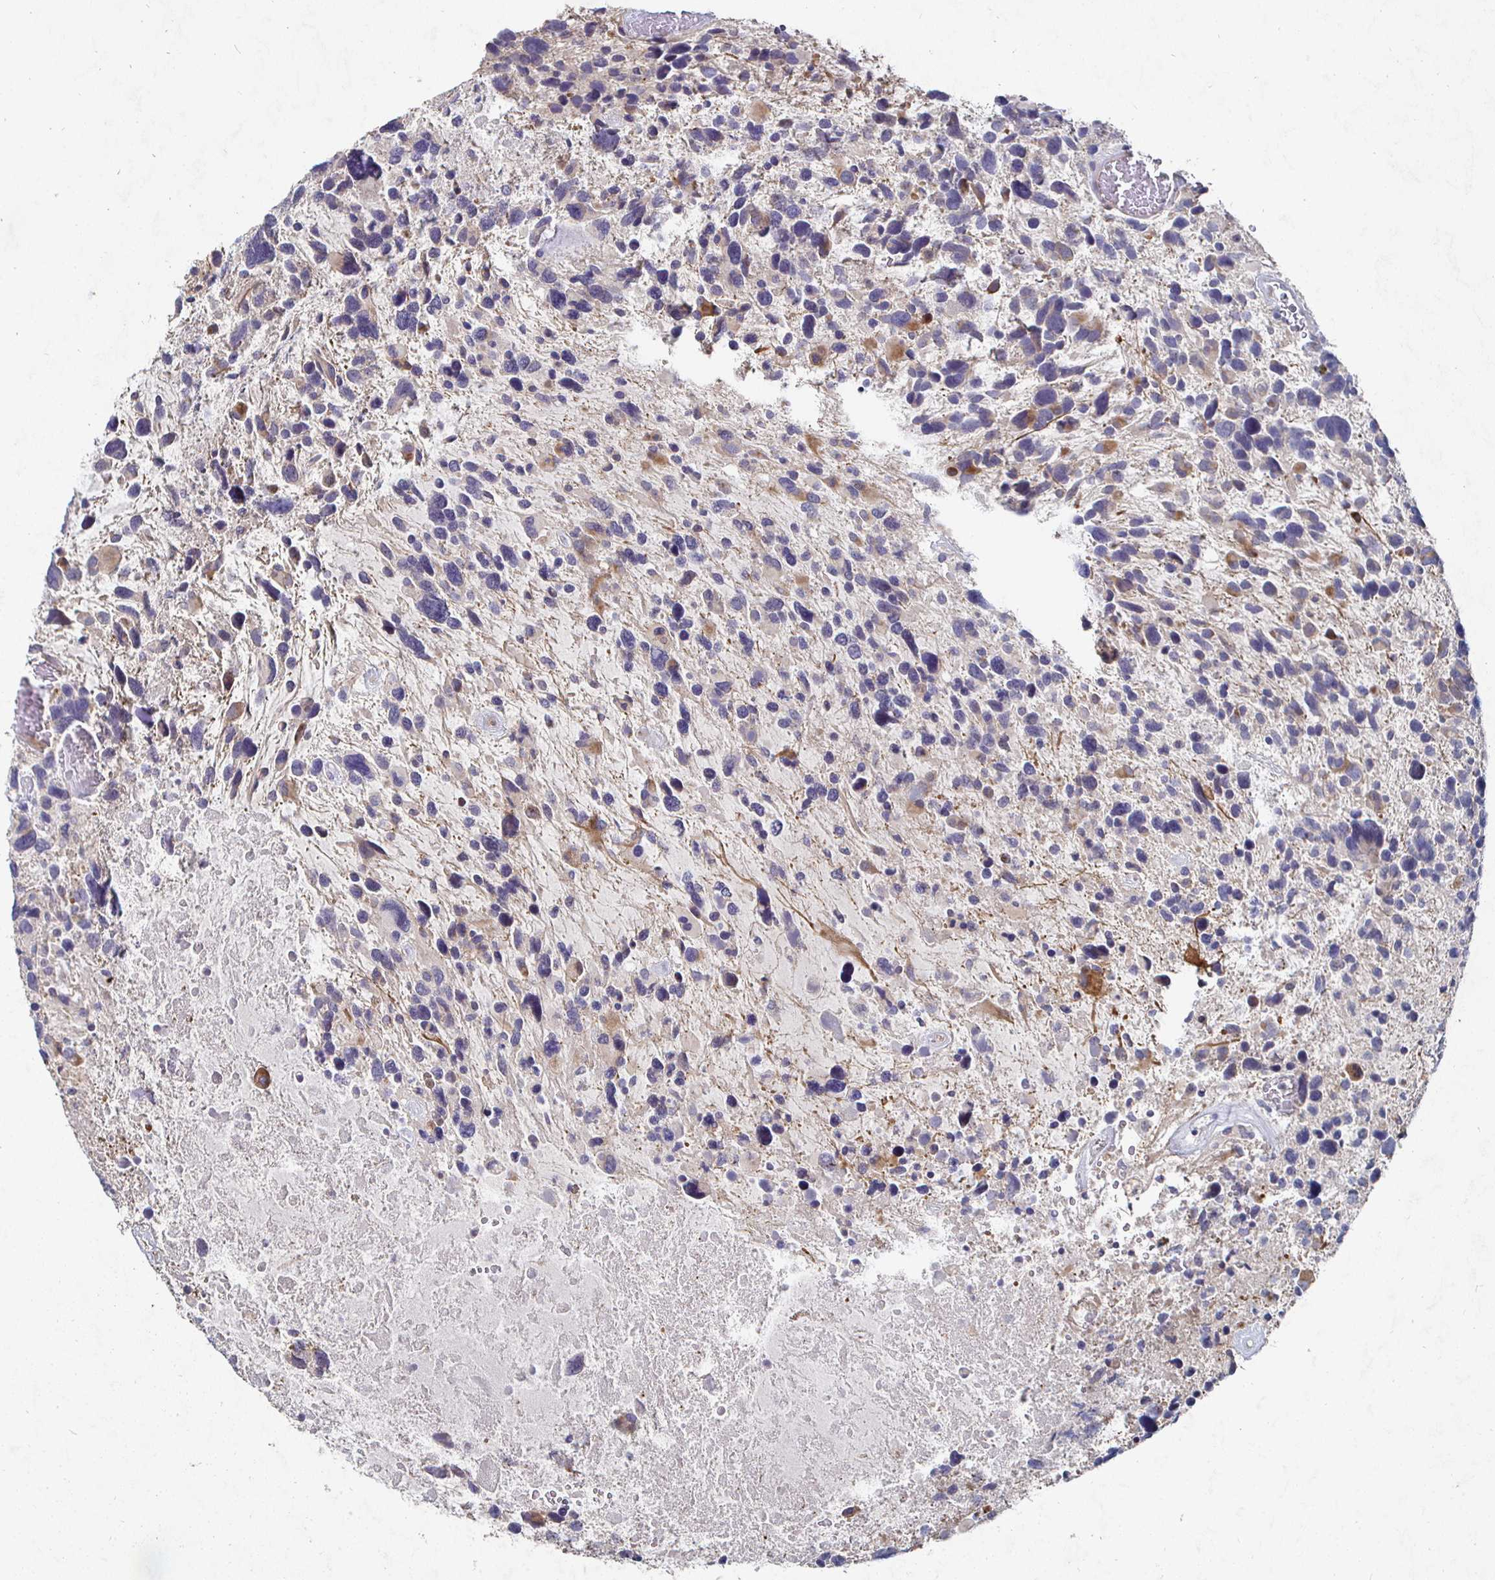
{"staining": {"intensity": "negative", "quantity": "none", "location": "none"}, "tissue": "glioma", "cell_type": "Tumor cells", "image_type": "cancer", "snomed": [{"axis": "morphology", "description": "Glioma, malignant, High grade"}, {"axis": "topography", "description": "Brain"}], "caption": "There is no significant positivity in tumor cells of glioma.", "gene": "NRSN1", "patient": {"sex": "male", "age": 49}}